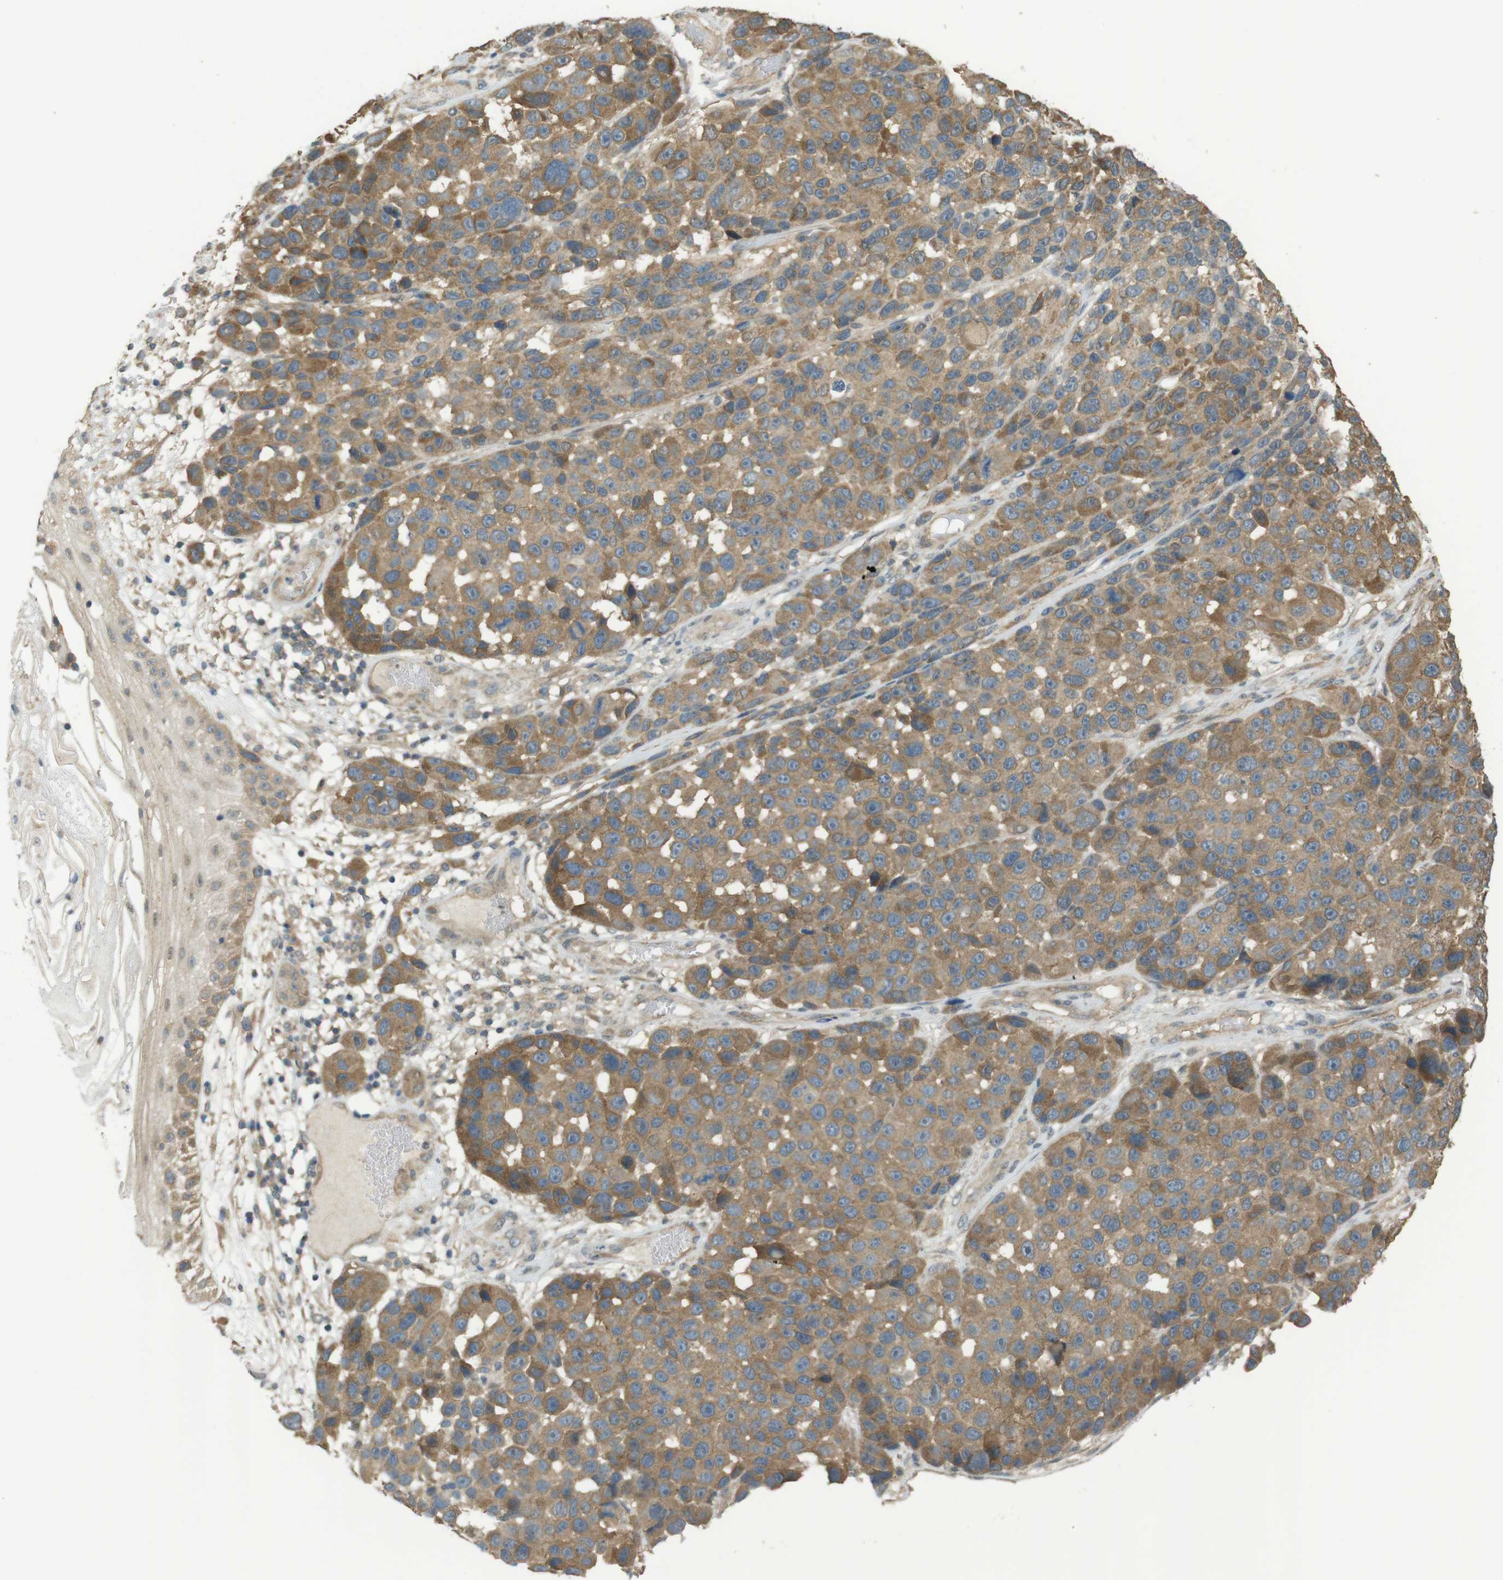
{"staining": {"intensity": "moderate", "quantity": ">75%", "location": "cytoplasmic/membranous"}, "tissue": "melanoma", "cell_type": "Tumor cells", "image_type": "cancer", "snomed": [{"axis": "morphology", "description": "Malignant melanoma, NOS"}, {"axis": "topography", "description": "Skin"}], "caption": "Melanoma was stained to show a protein in brown. There is medium levels of moderate cytoplasmic/membranous expression in approximately >75% of tumor cells. Using DAB (3,3'-diaminobenzidine) (brown) and hematoxylin (blue) stains, captured at high magnification using brightfield microscopy.", "gene": "ZDHHC20", "patient": {"sex": "male", "age": 53}}